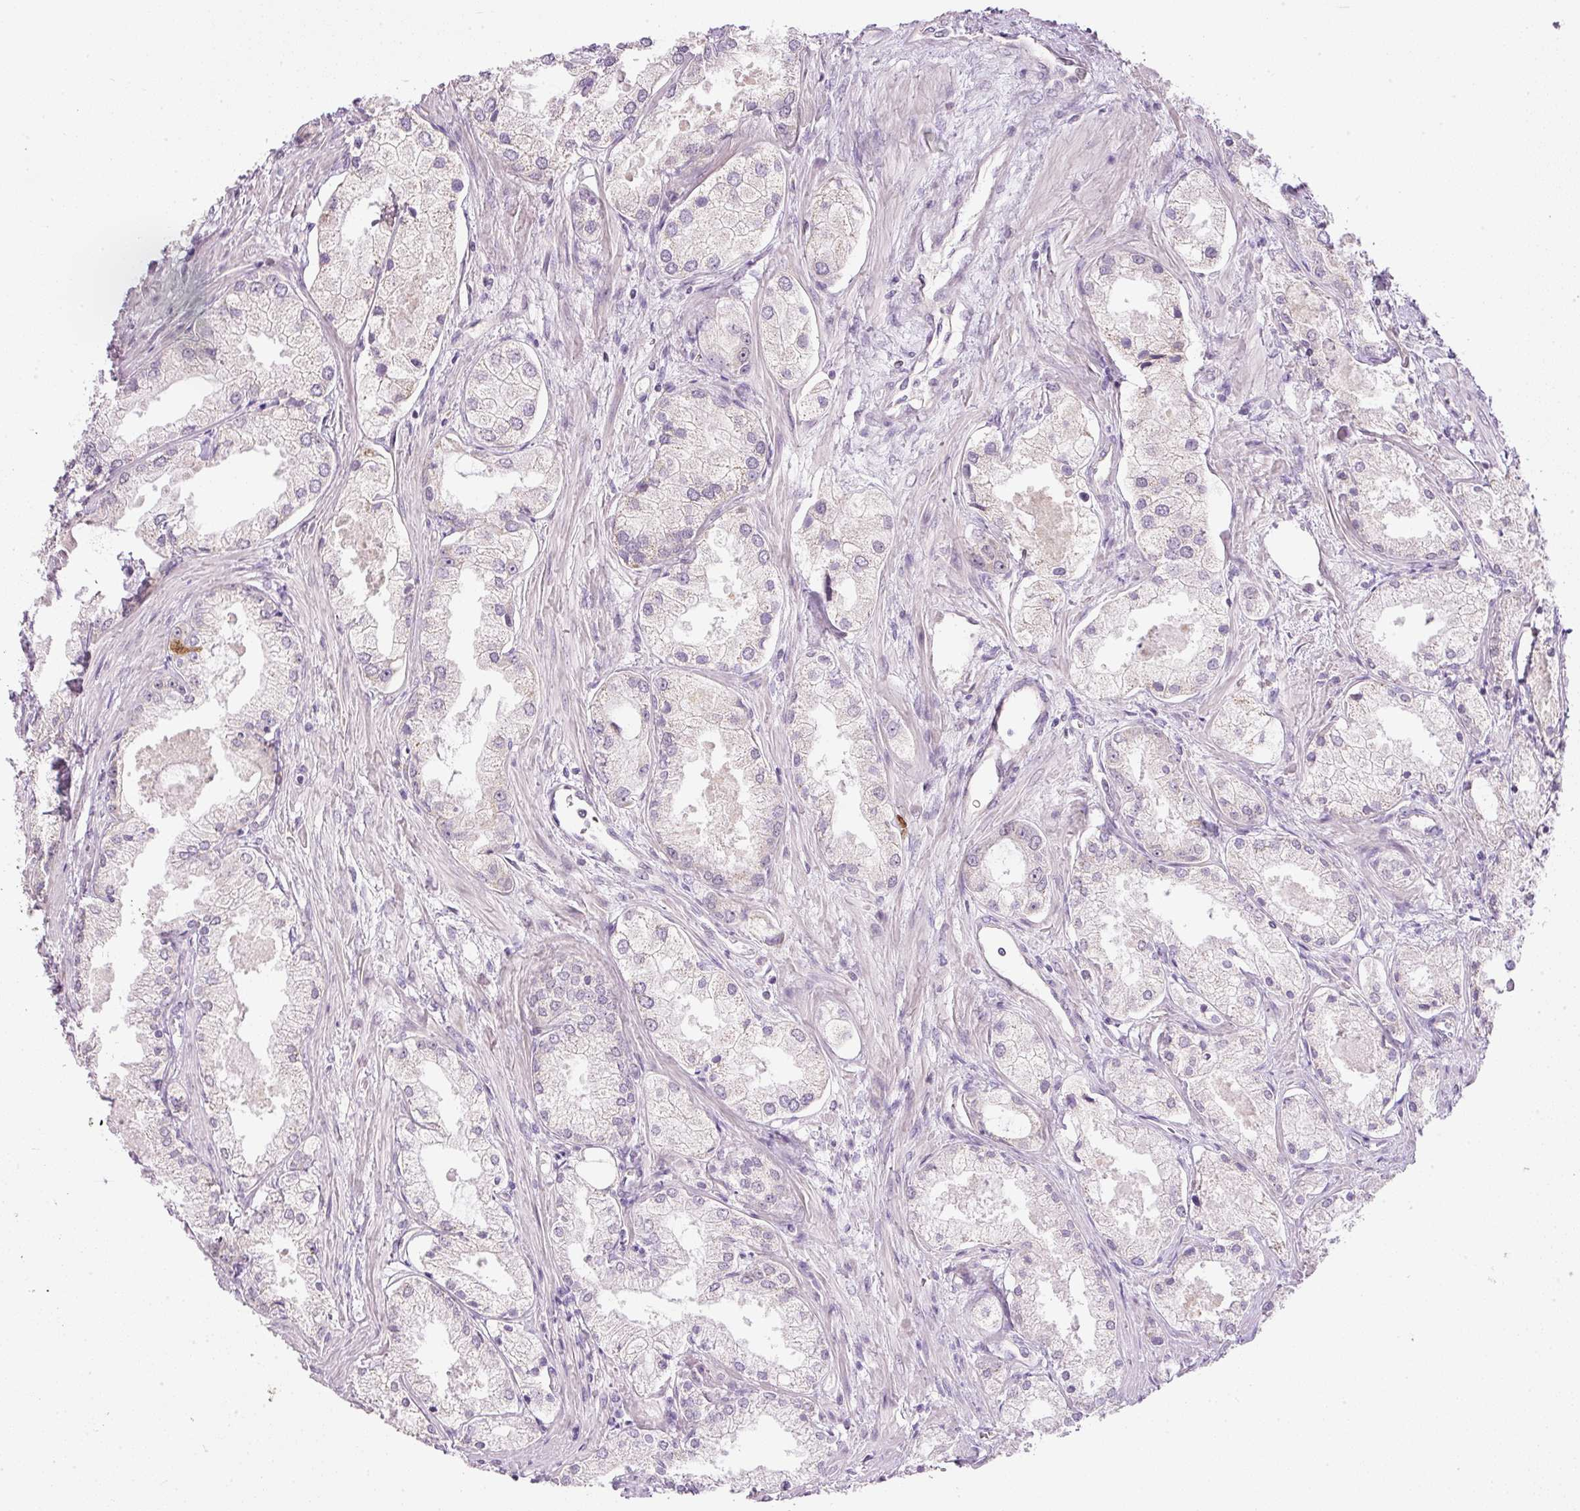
{"staining": {"intensity": "negative", "quantity": "none", "location": "none"}, "tissue": "prostate cancer", "cell_type": "Tumor cells", "image_type": "cancer", "snomed": [{"axis": "morphology", "description": "Adenocarcinoma, Low grade"}, {"axis": "topography", "description": "Prostate"}], "caption": "Tumor cells are negative for brown protein staining in prostate low-grade adenocarcinoma.", "gene": "KPNA2", "patient": {"sex": "male", "age": 68}}